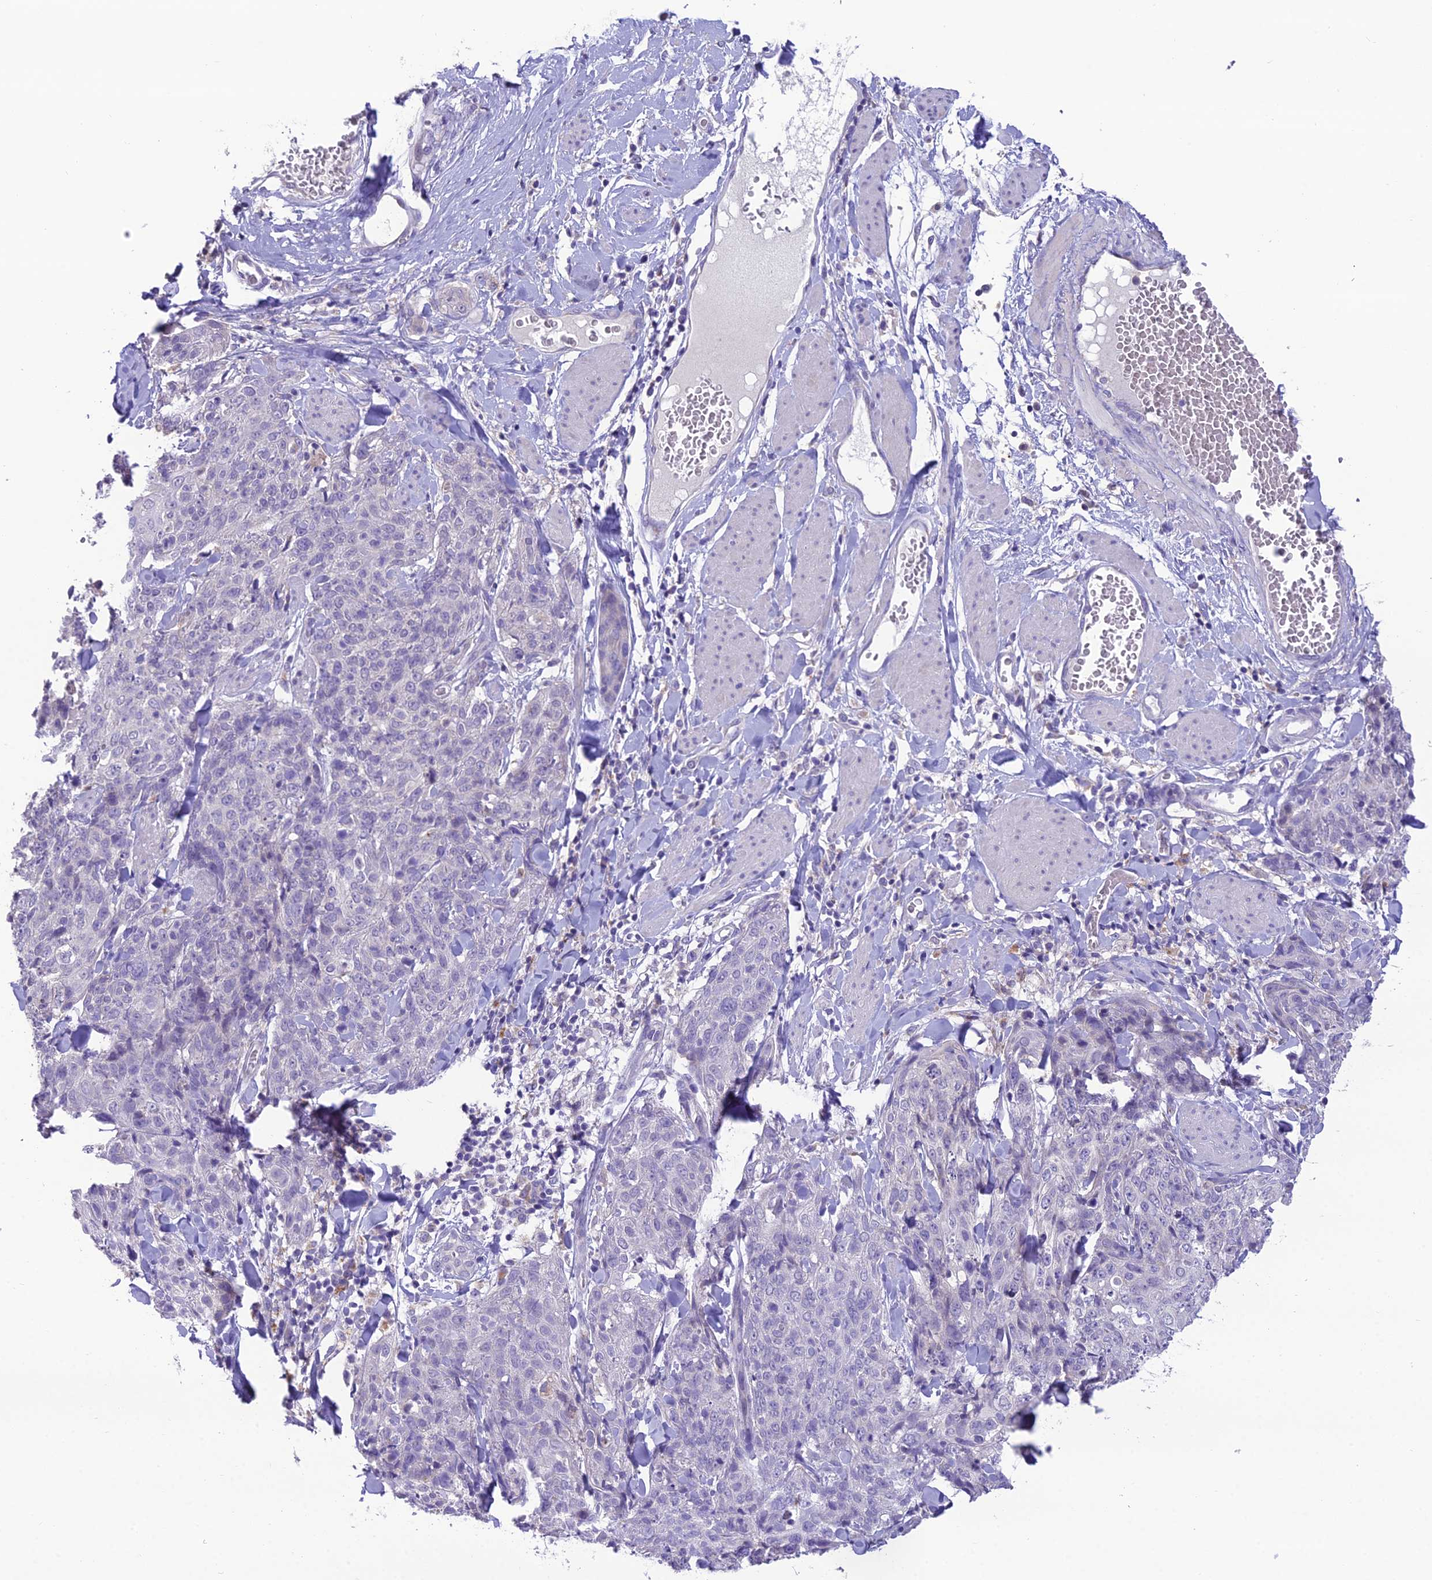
{"staining": {"intensity": "negative", "quantity": "none", "location": "none"}, "tissue": "skin cancer", "cell_type": "Tumor cells", "image_type": "cancer", "snomed": [{"axis": "morphology", "description": "Squamous cell carcinoma, NOS"}, {"axis": "topography", "description": "Skin"}, {"axis": "topography", "description": "Vulva"}], "caption": "A micrograph of skin squamous cell carcinoma stained for a protein demonstrates no brown staining in tumor cells.", "gene": "MIIP", "patient": {"sex": "female", "age": 85}}